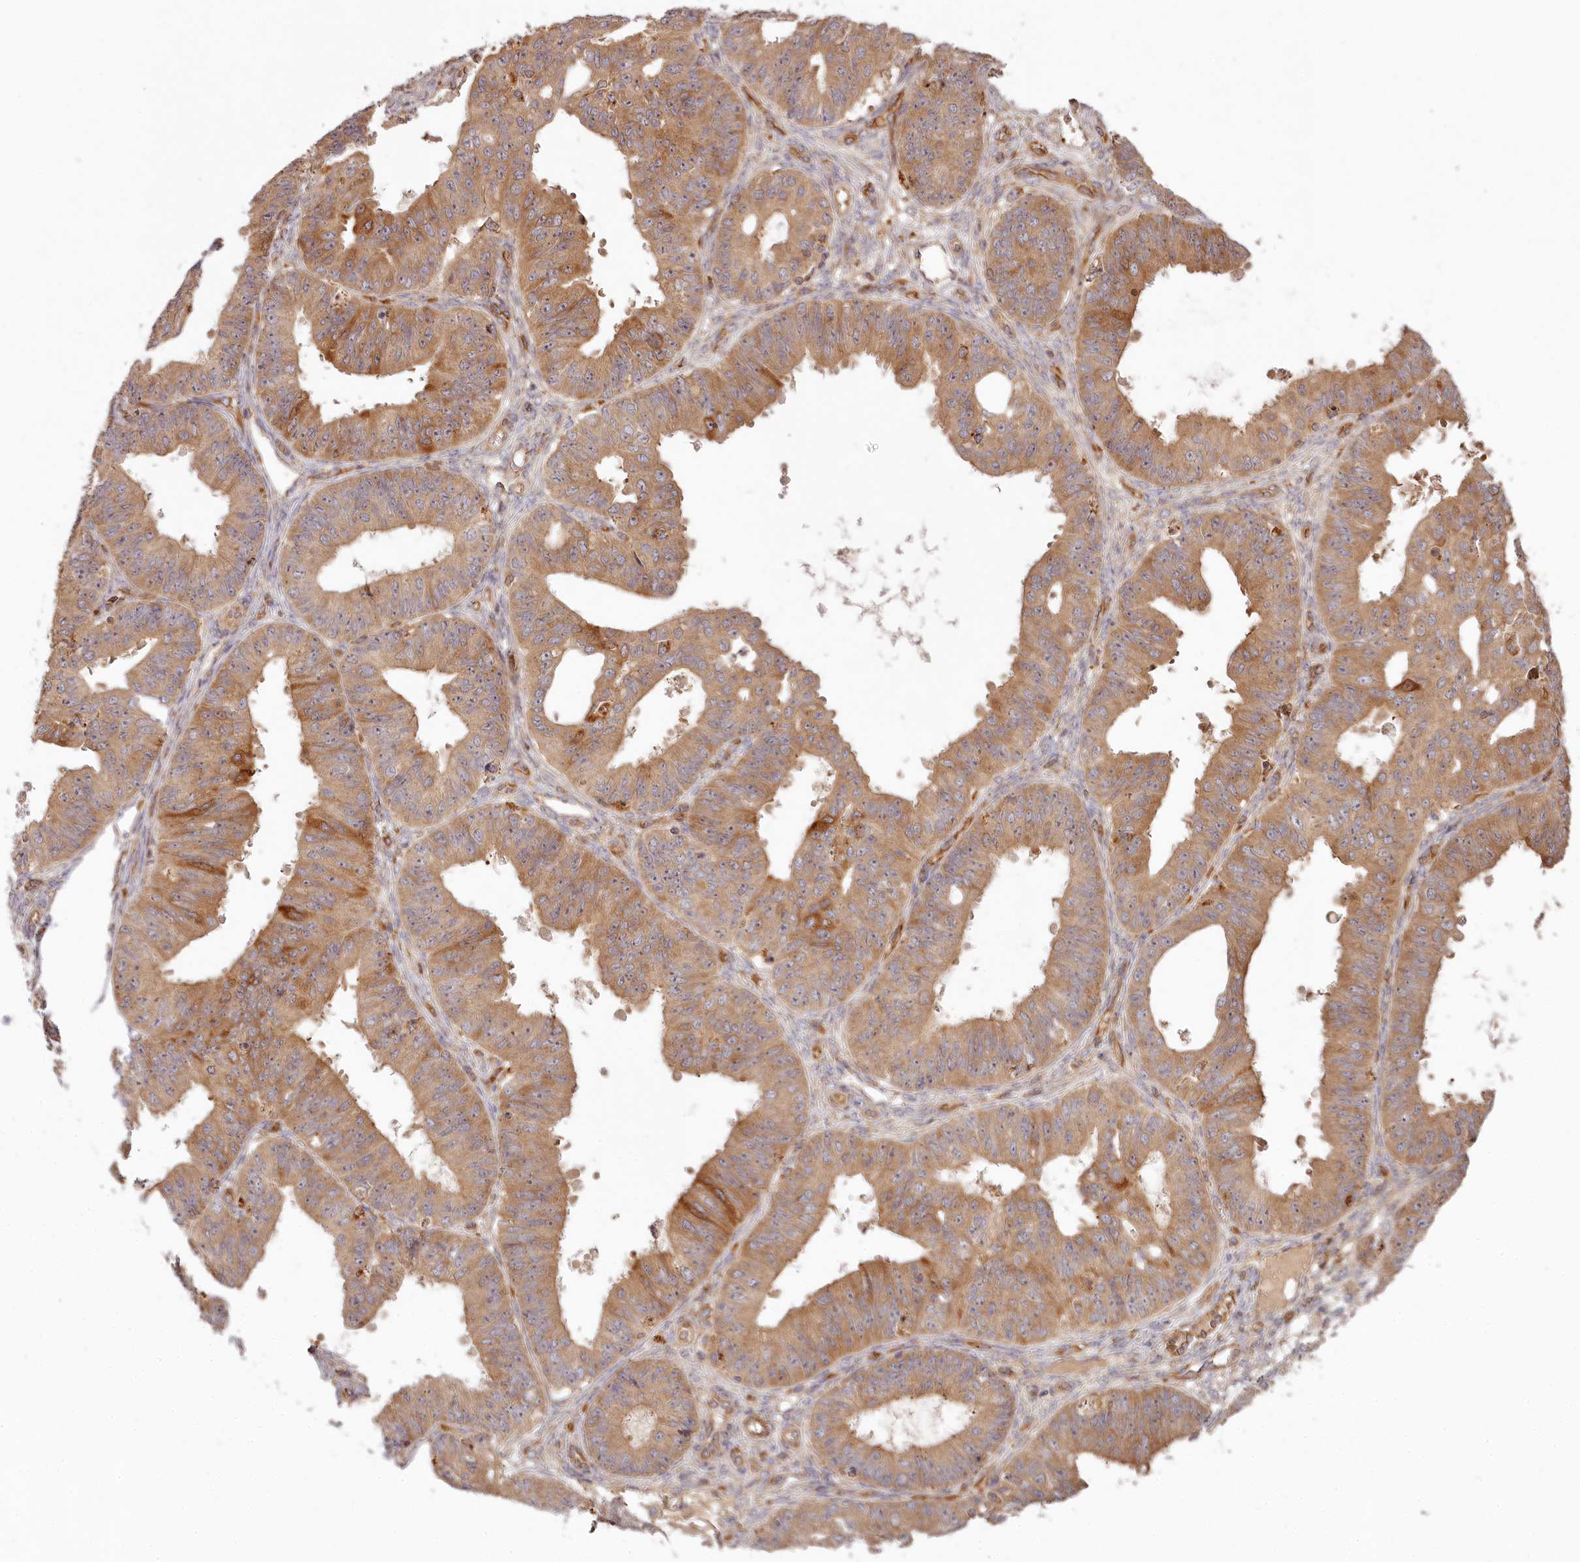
{"staining": {"intensity": "moderate", "quantity": ">75%", "location": "cytoplasmic/membranous"}, "tissue": "ovarian cancer", "cell_type": "Tumor cells", "image_type": "cancer", "snomed": [{"axis": "morphology", "description": "Carcinoma, endometroid"}, {"axis": "topography", "description": "Appendix"}, {"axis": "topography", "description": "Ovary"}], "caption": "An image of human ovarian endometroid carcinoma stained for a protein reveals moderate cytoplasmic/membranous brown staining in tumor cells.", "gene": "TMIE", "patient": {"sex": "female", "age": 42}}